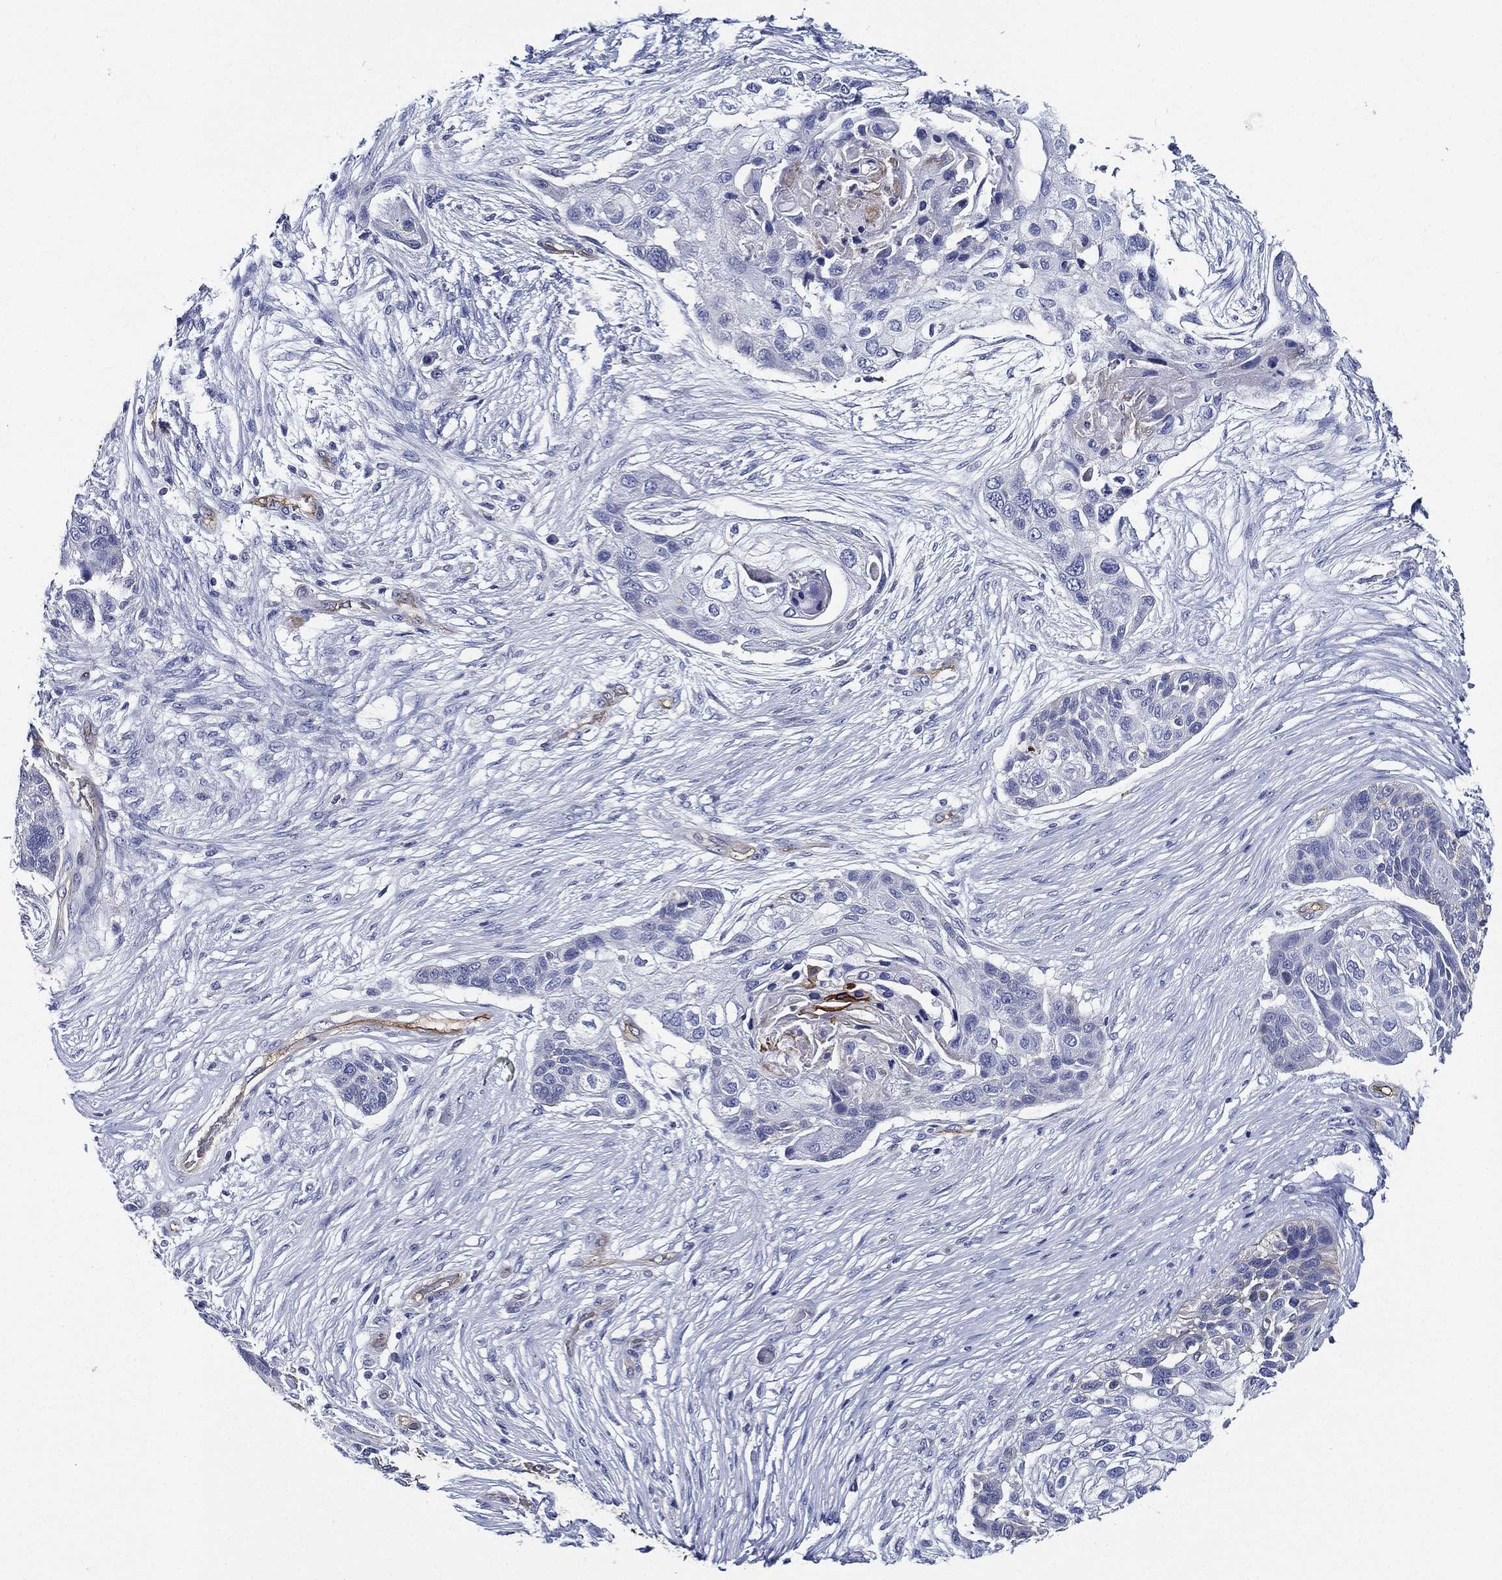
{"staining": {"intensity": "negative", "quantity": "none", "location": "none"}, "tissue": "lung cancer", "cell_type": "Tumor cells", "image_type": "cancer", "snomed": [{"axis": "morphology", "description": "Squamous cell carcinoma, NOS"}, {"axis": "topography", "description": "Lung"}], "caption": "DAB (3,3'-diaminobenzidine) immunohistochemical staining of lung cancer (squamous cell carcinoma) displays no significant positivity in tumor cells. The staining is performed using DAB (3,3'-diaminobenzidine) brown chromogen with nuclei counter-stained in using hematoxylin.", "gene": "NEDD9", "patient": {"sex": "male", "age": 69}}